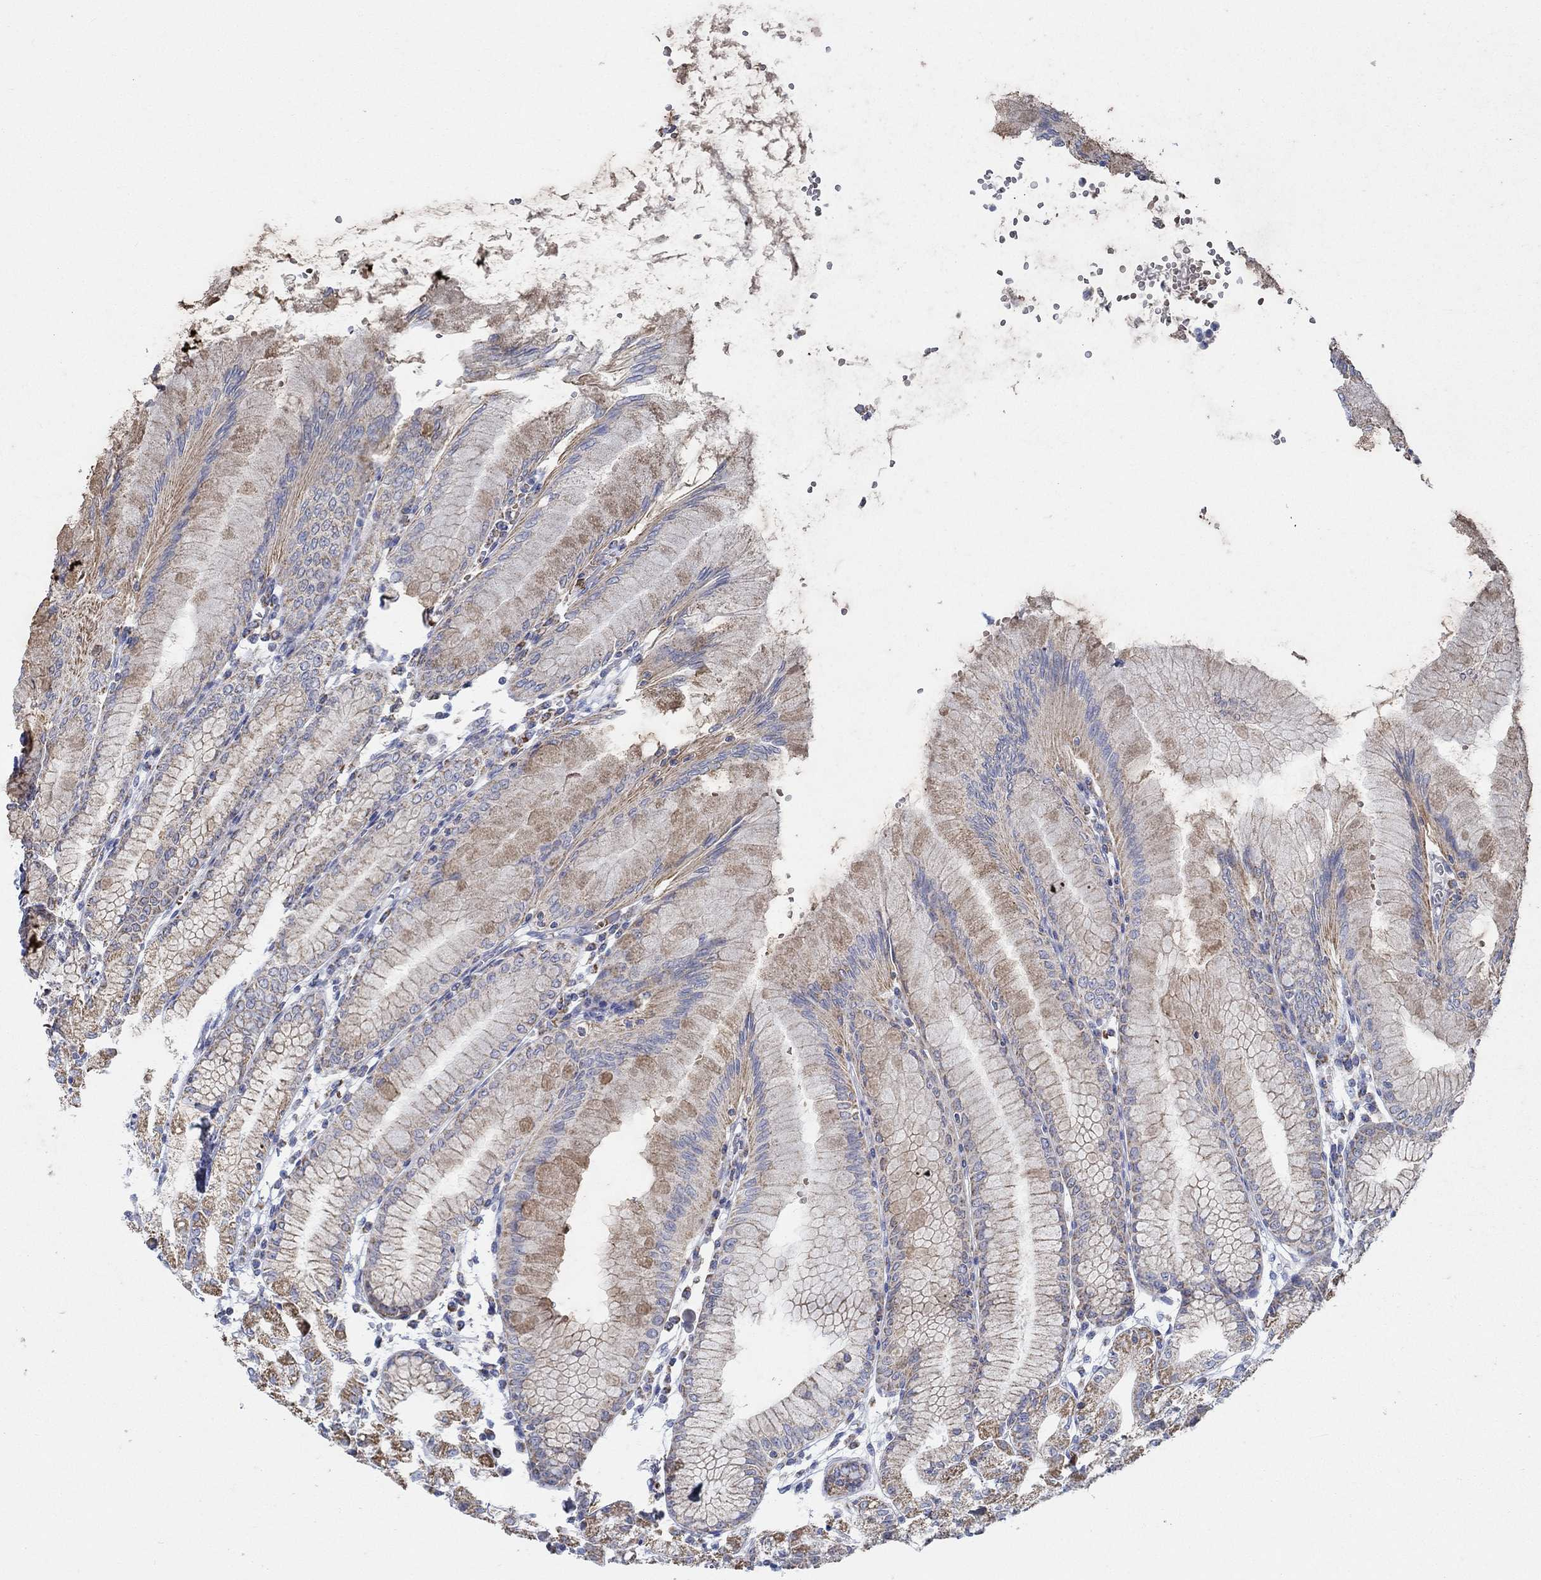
{"staining": {"intensity": "strong", "quantity": "<25%", "location": "cytoplasmic/membranous"}, "tissue": "stomach", "cell_type": "Glandular cells", "image_type": "normal", "snomed": [{"axis": "morphology", "description": "Normal tissue, NOS"}, {"axis": "topography", "description": "Skeletal muscle"}, {"axis": "topography", "description": "Stomach"}], "caption": "A medium amount of strong cytoplasmic/membranous positivity is seen in approximately <25% of glandular cells in unremarkable stomach.", "gene": "GLOD5", "patient": {"sex": "female", "age": 57}}